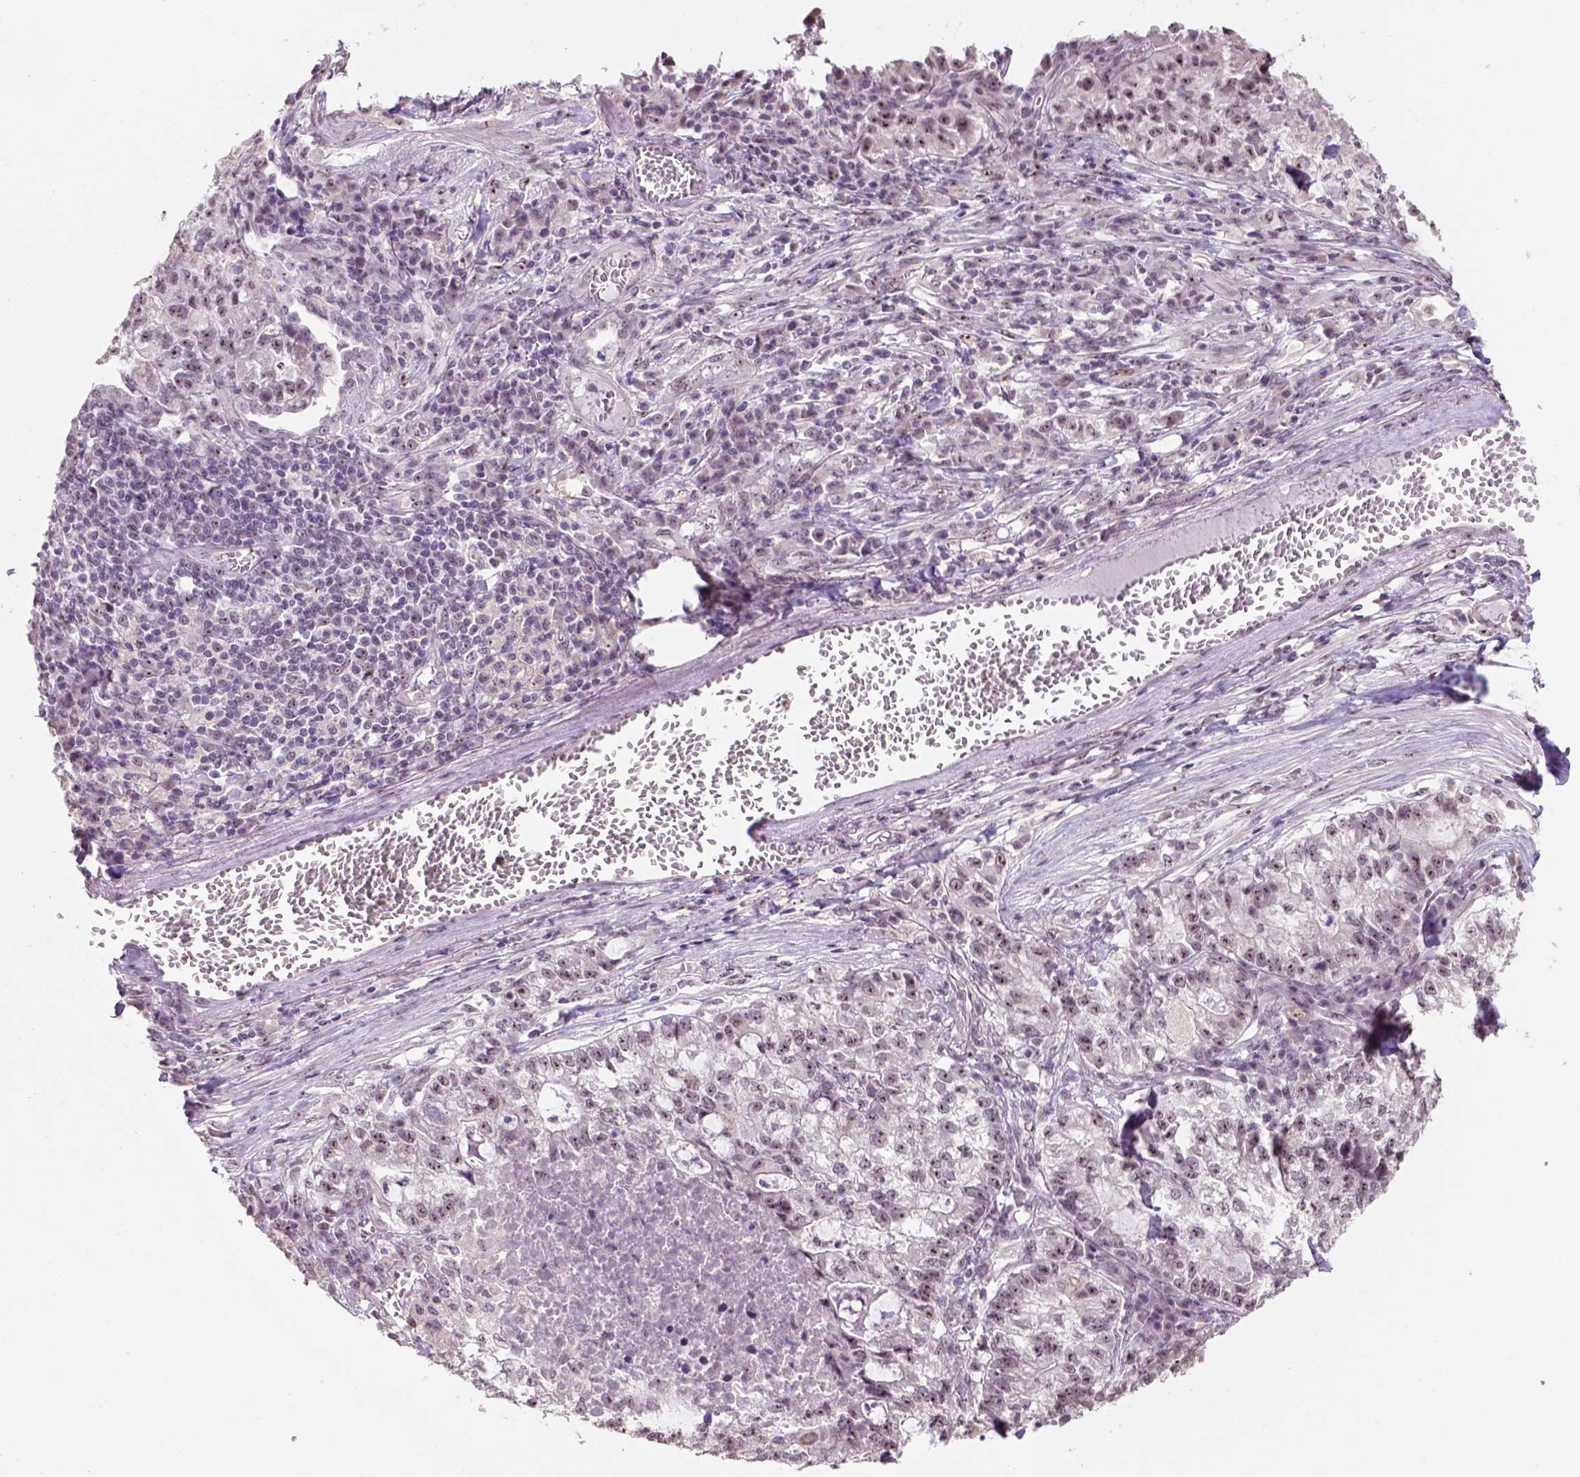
{"staining": {"intensity": "moderate", "quantity": "25%-75%", "location": "nuclear"}, "tissue": "lung cancer", "cell_type": "Tumor cells", "image_type": "cancer", "snomed": [{"axis": "morphology", "description": "Adenocarcinoma, NOS"}, {"axis": "topography", "description": "Lung"}], "caption": "Human lung cancer stained with a brown dye shows moderate nuclear positive staining in about 25%-75% of tumor cells.", "gene": "DDX50", "patient": {"sex": "male", "age": 57}}